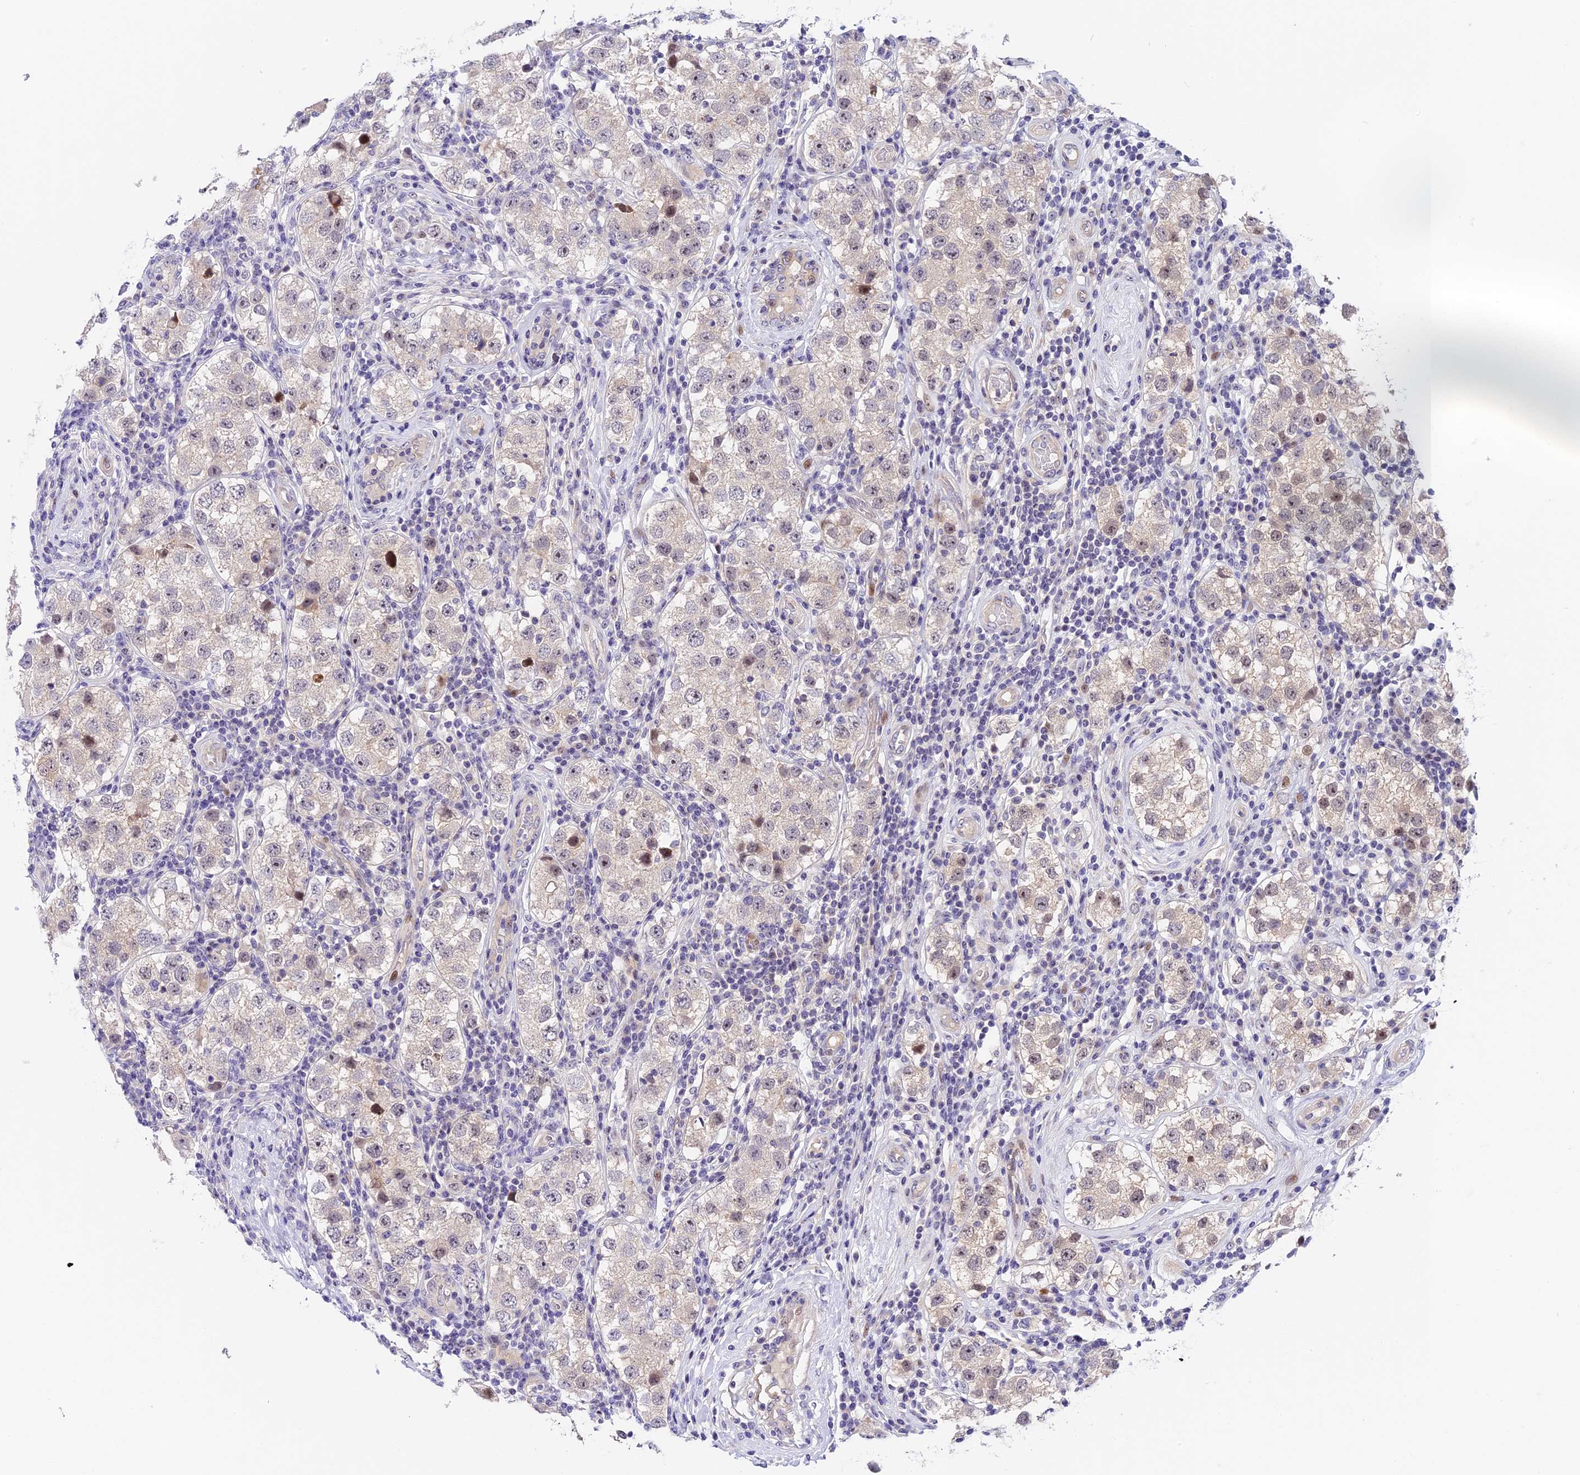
{"staining": {"intensity": "moderate", "quantity": "<25%", "location": "nuclear"}, "tissue": "testis cancer", "cell_type": "Tumor cells", "image_type": "cancer", "snomed": [{"axis": "morphology", "description": "Seminoma, NOS"}, {"axis": "topography", "description": "Testis"}], "caption": "Protein staining of seminoma (testis) tissue exhibits moderate nuclear staining in about <25% of tumor cells. (brown staining indicates protein expression, while blue staining denotes nuclei).", "gene": "MIDN", "patient": {"sex": "male", "age": 34}}